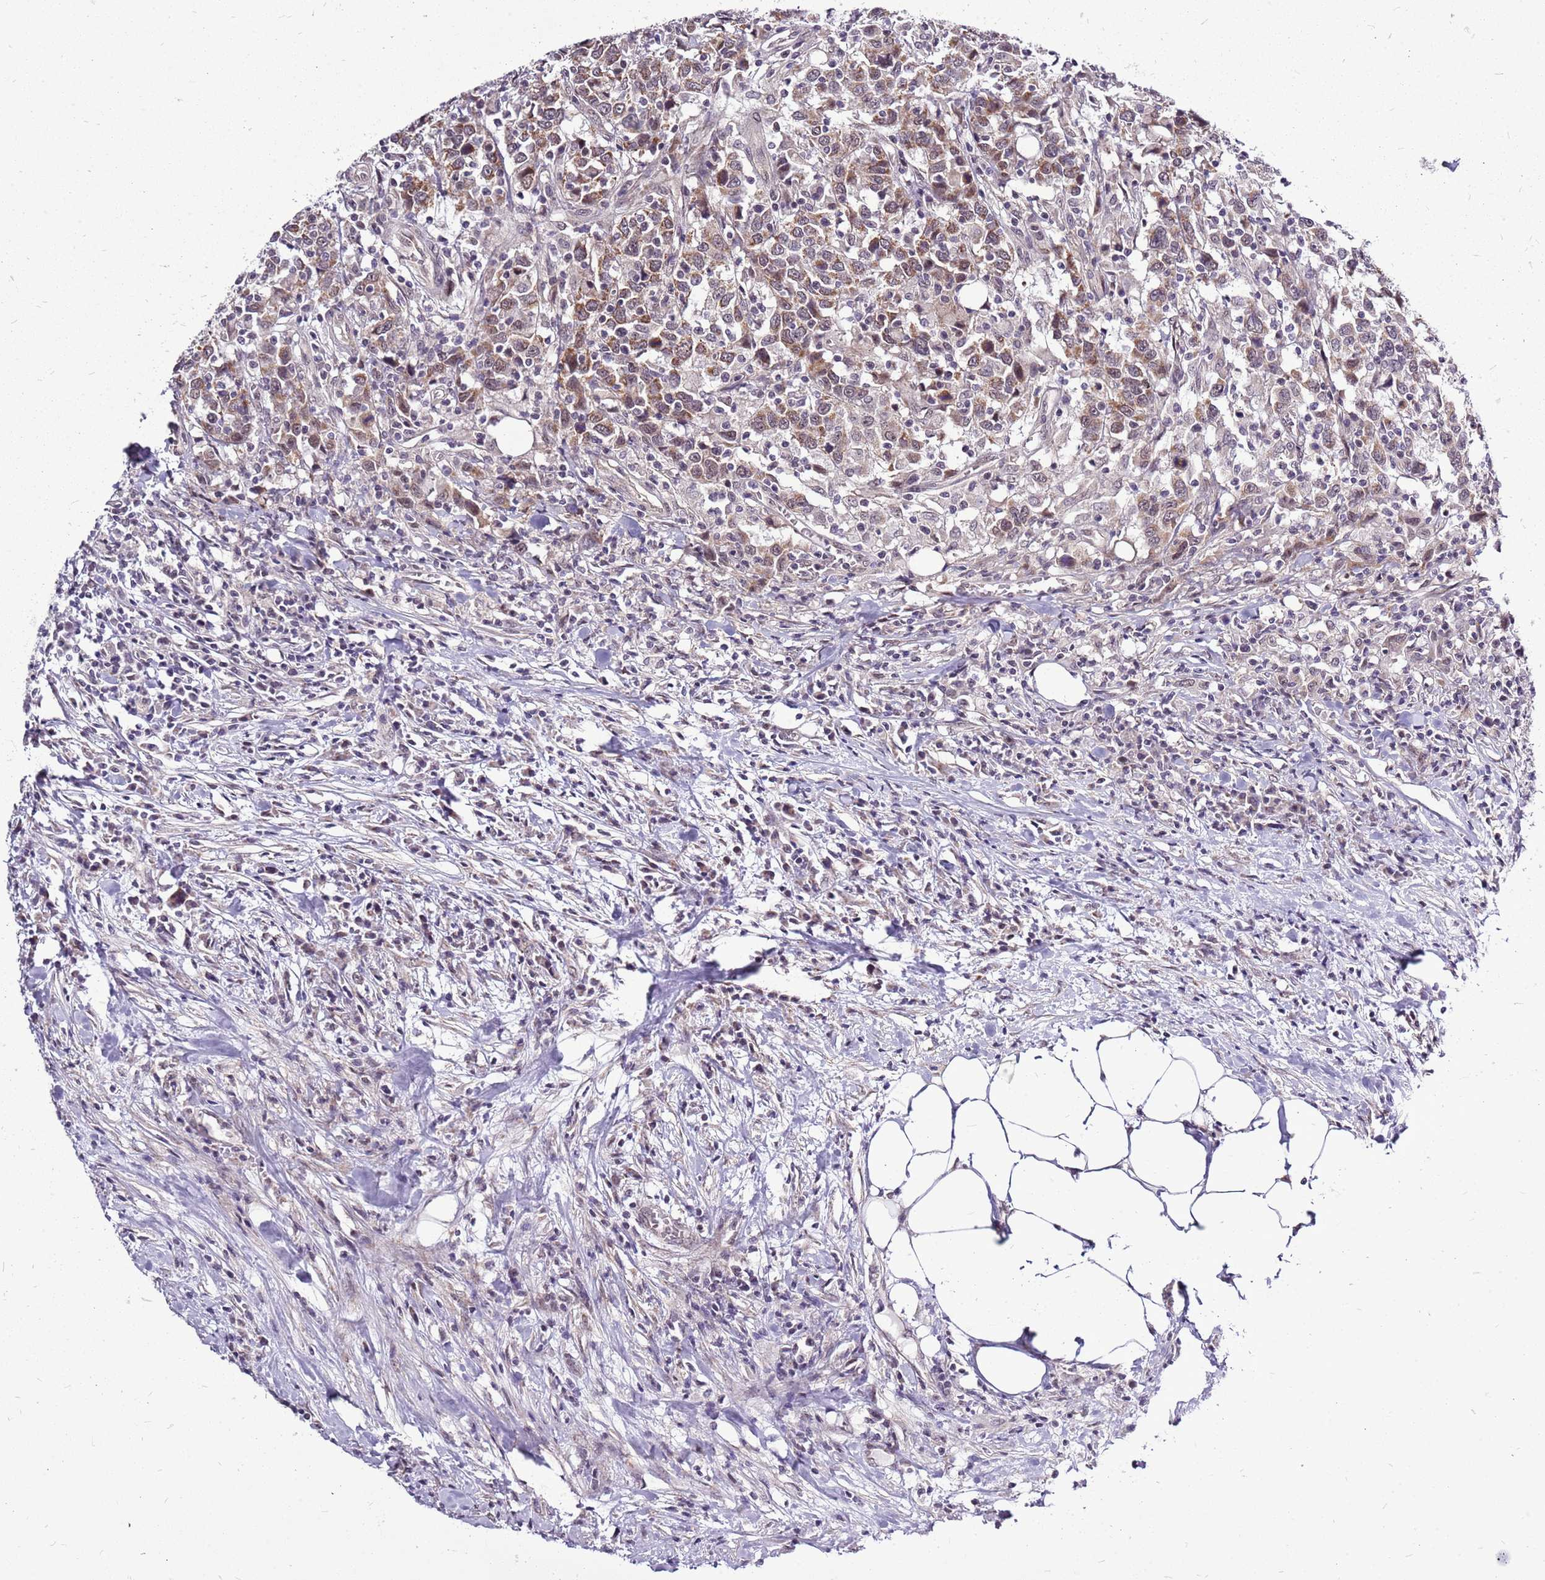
{"staining": {"intensity": "moderate", "quantity": "25%-75%", "location": "cytoplasmic/membranous,nuclear"}, "tissue": "urothelial cancer", "cell_type": "Tumor cells", "image_type": "cancer", "snomed": [{"axis": "morphology", "description": "Urothelial carcinoma, High grade"}, {"axis": "topography", "description": "Urinary bladder"}], "caption": "The photomicrograph demonstrates a brown stain indicating the presence of a protein in the cytoplasmic/membranous and nuclear of tumor cells in high-grade urothelial carcinoma.", "gene": "CCDC166", "patient": {"sex": "male", "age": 61}}